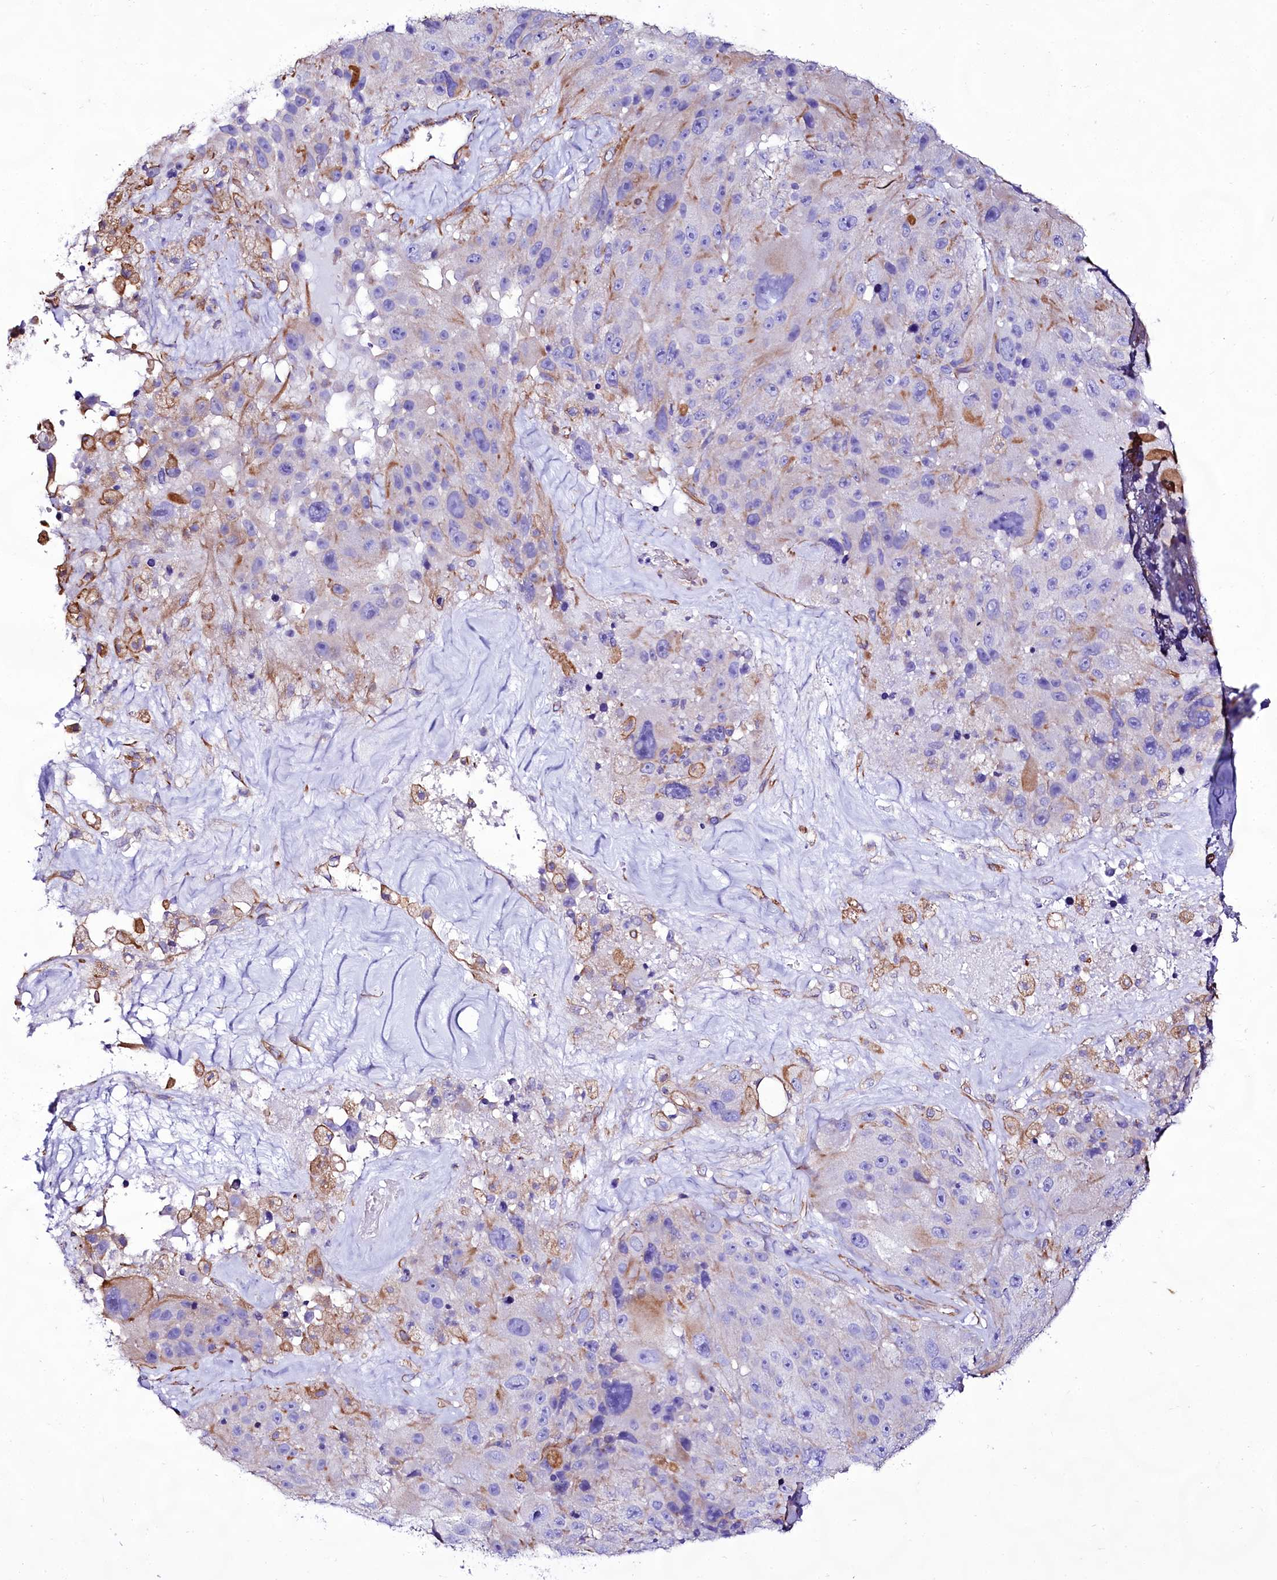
{"staining": {"intensity": "negative", "quantity": "none", "location": "none"}, "tissue": "melanoma", "cell_type": "Tumor cells", "image_type": "cancer", "snomed": [{"axis": "morphology", "description": "Malignant melanoma, Metastatic site"}, {"axis": "topography", "description": "Lymph node"}], "caption": "Human malignant melanoma (metastatic site) stained for a protein using IHC reveals no expression in tumor cells.", "gene": "CD99", "patient": {"sex": "male", "age": 62}}